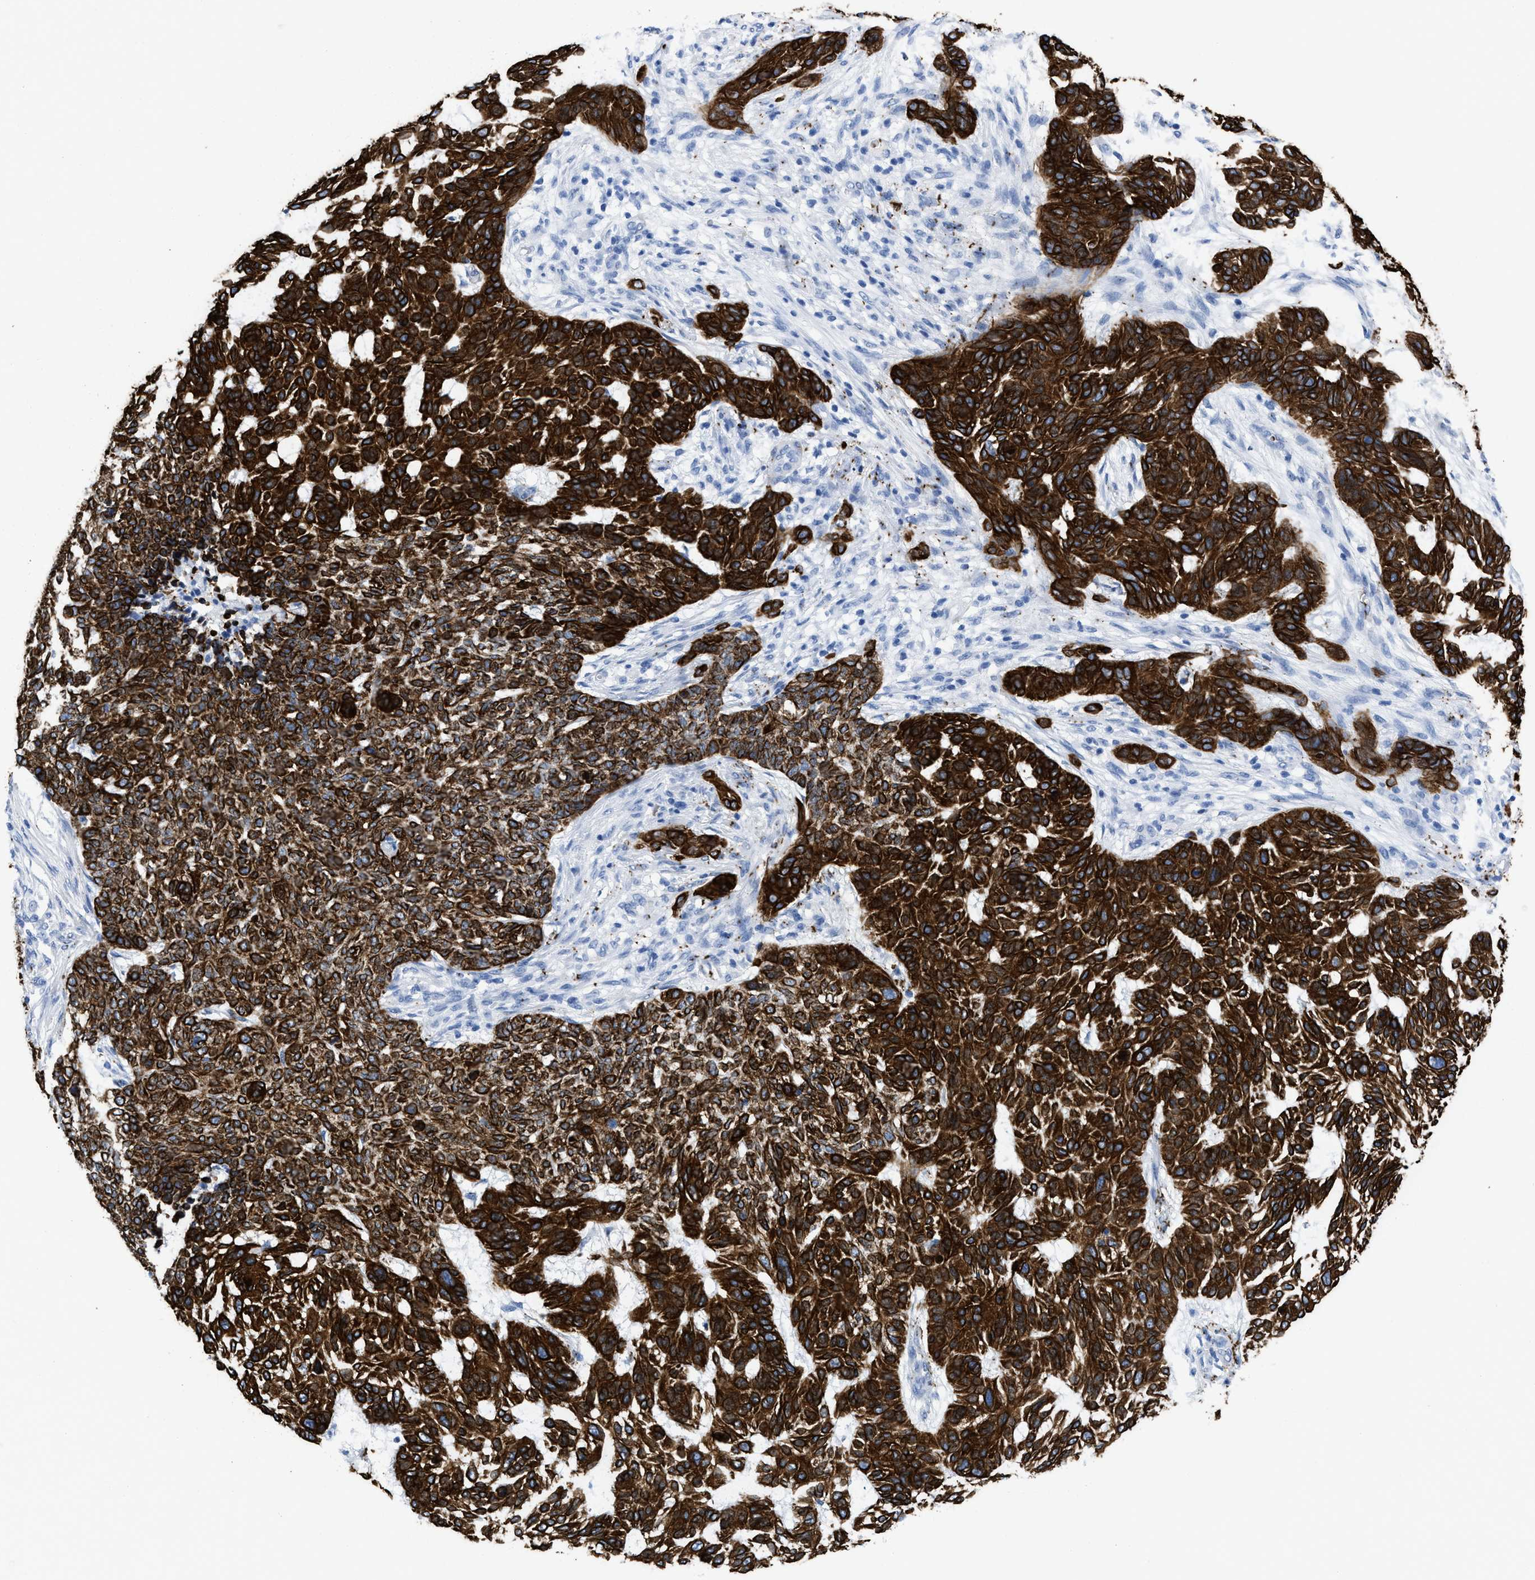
{"staining": {"intensity": "strong", "quantity": ">75%", "location": "cytoplasmic/membranous"}, "tissue": "skin cancer", "cell_type": "Tumor cells", "image_type": "cancer", "snomed": [{"axis": "morphology", "description": "Basal cell carcinoma"}, {"axis": "topography", "description": "Skin"}], "caption": "Strong cytoplasmic/membranous expression is identified in about >75% of tumor cells in skin basal cell carcinoma.", "gene": "DUSP26", "patient": {"sex": "male", "age": 85}}